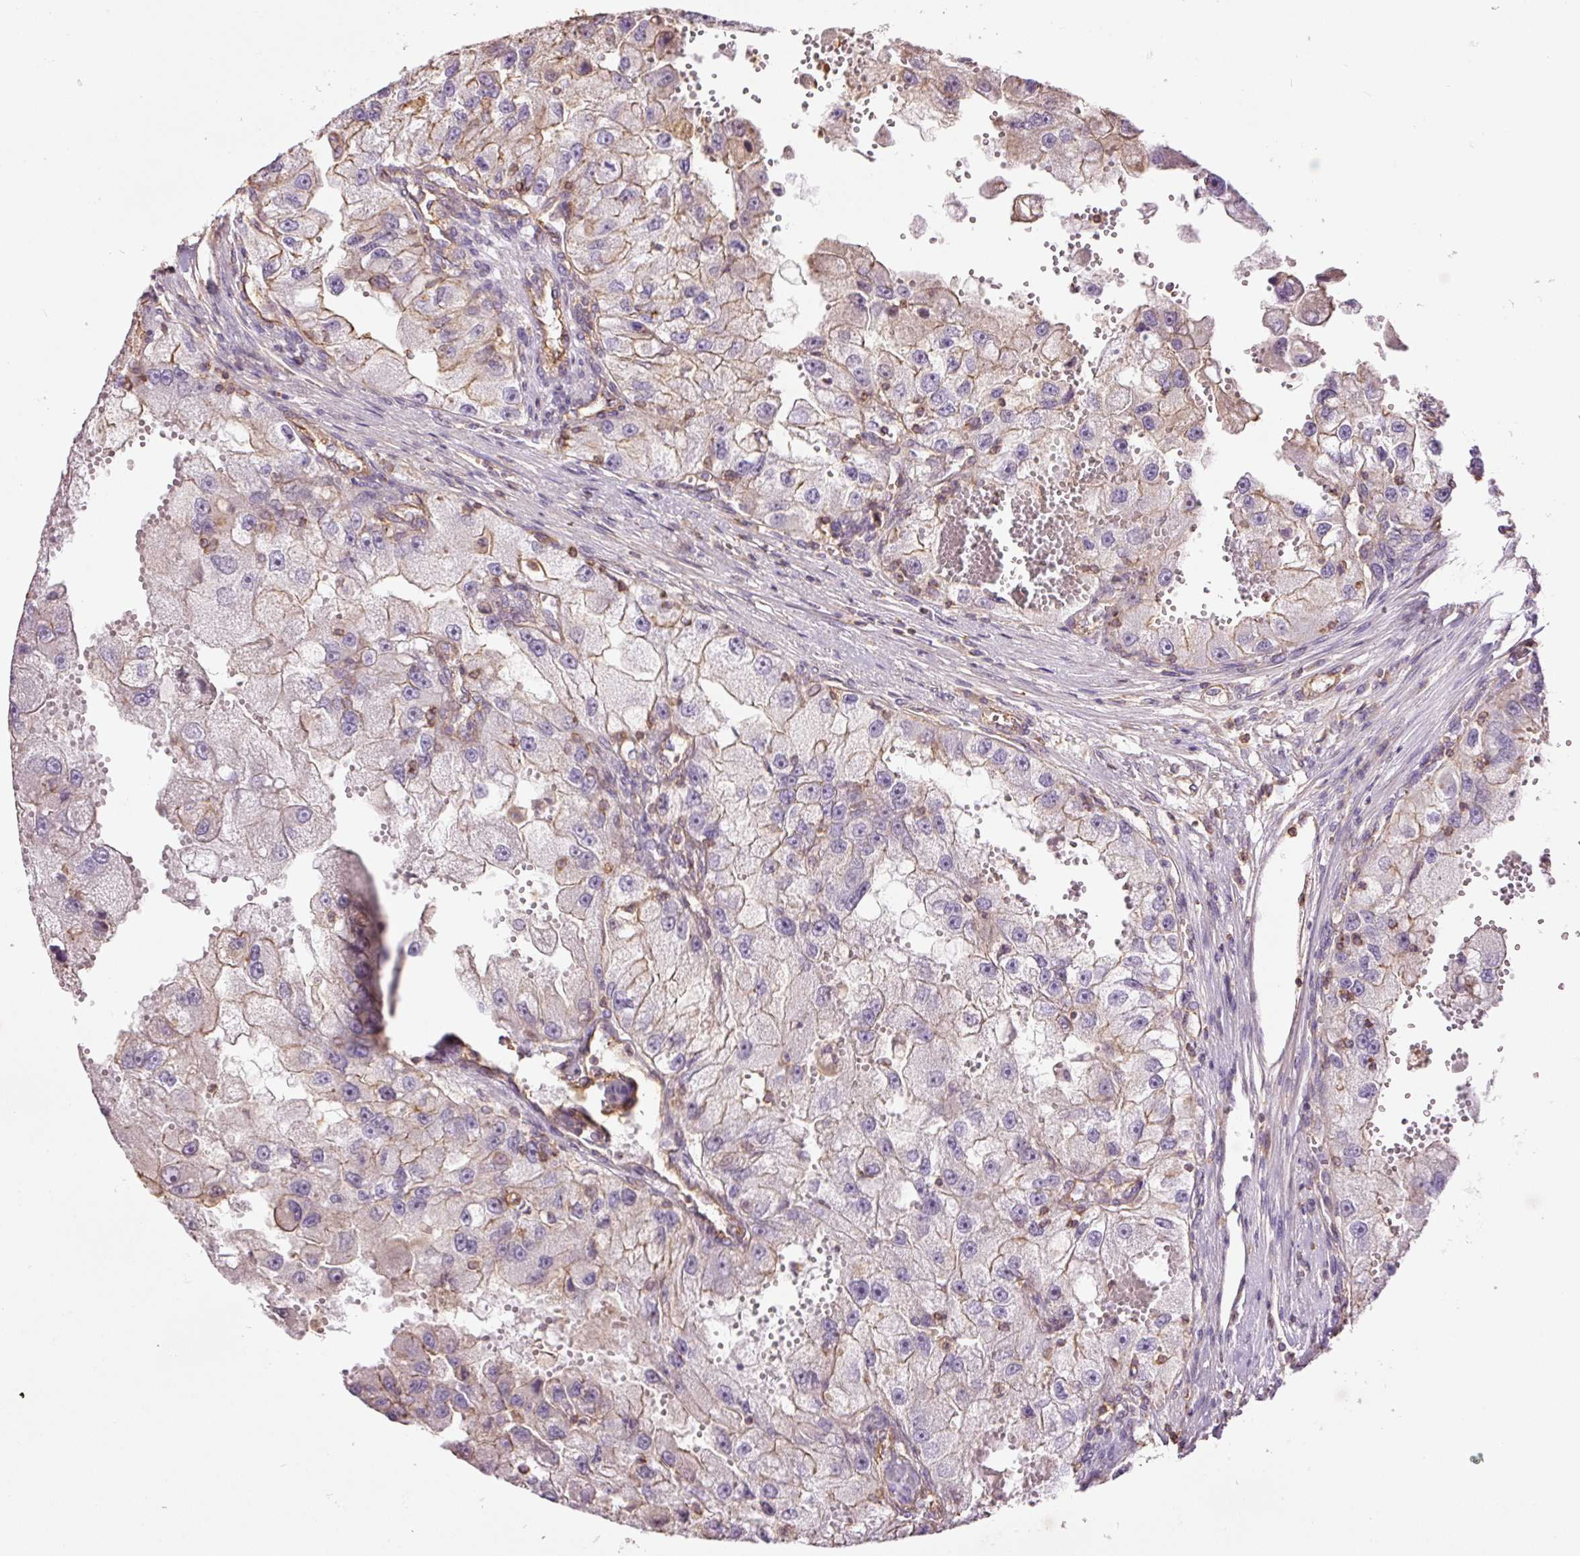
{"staining": {"intensity": "weak", "quantity": "<25%", "location": "cytoplasmic/membranous"}, "tissue": "renal cancer", "cell_type": "Tumor cells", "image_type": "cancer", "snomed": [{"axis": "morphology", "description": "Adenocarcinoma, NOS"}, {"axis": "topography", "description": "Kidney"}], "caption": "An immunohistochemistry micrograph of renal cancer is shown. There is no staining in tumor cells of renal cancer. (DAB immunohistochemistry with hematoxylin counter stain).", "gene": "PPP1R1B", "patient": {"sex": "male", "age": 63}}